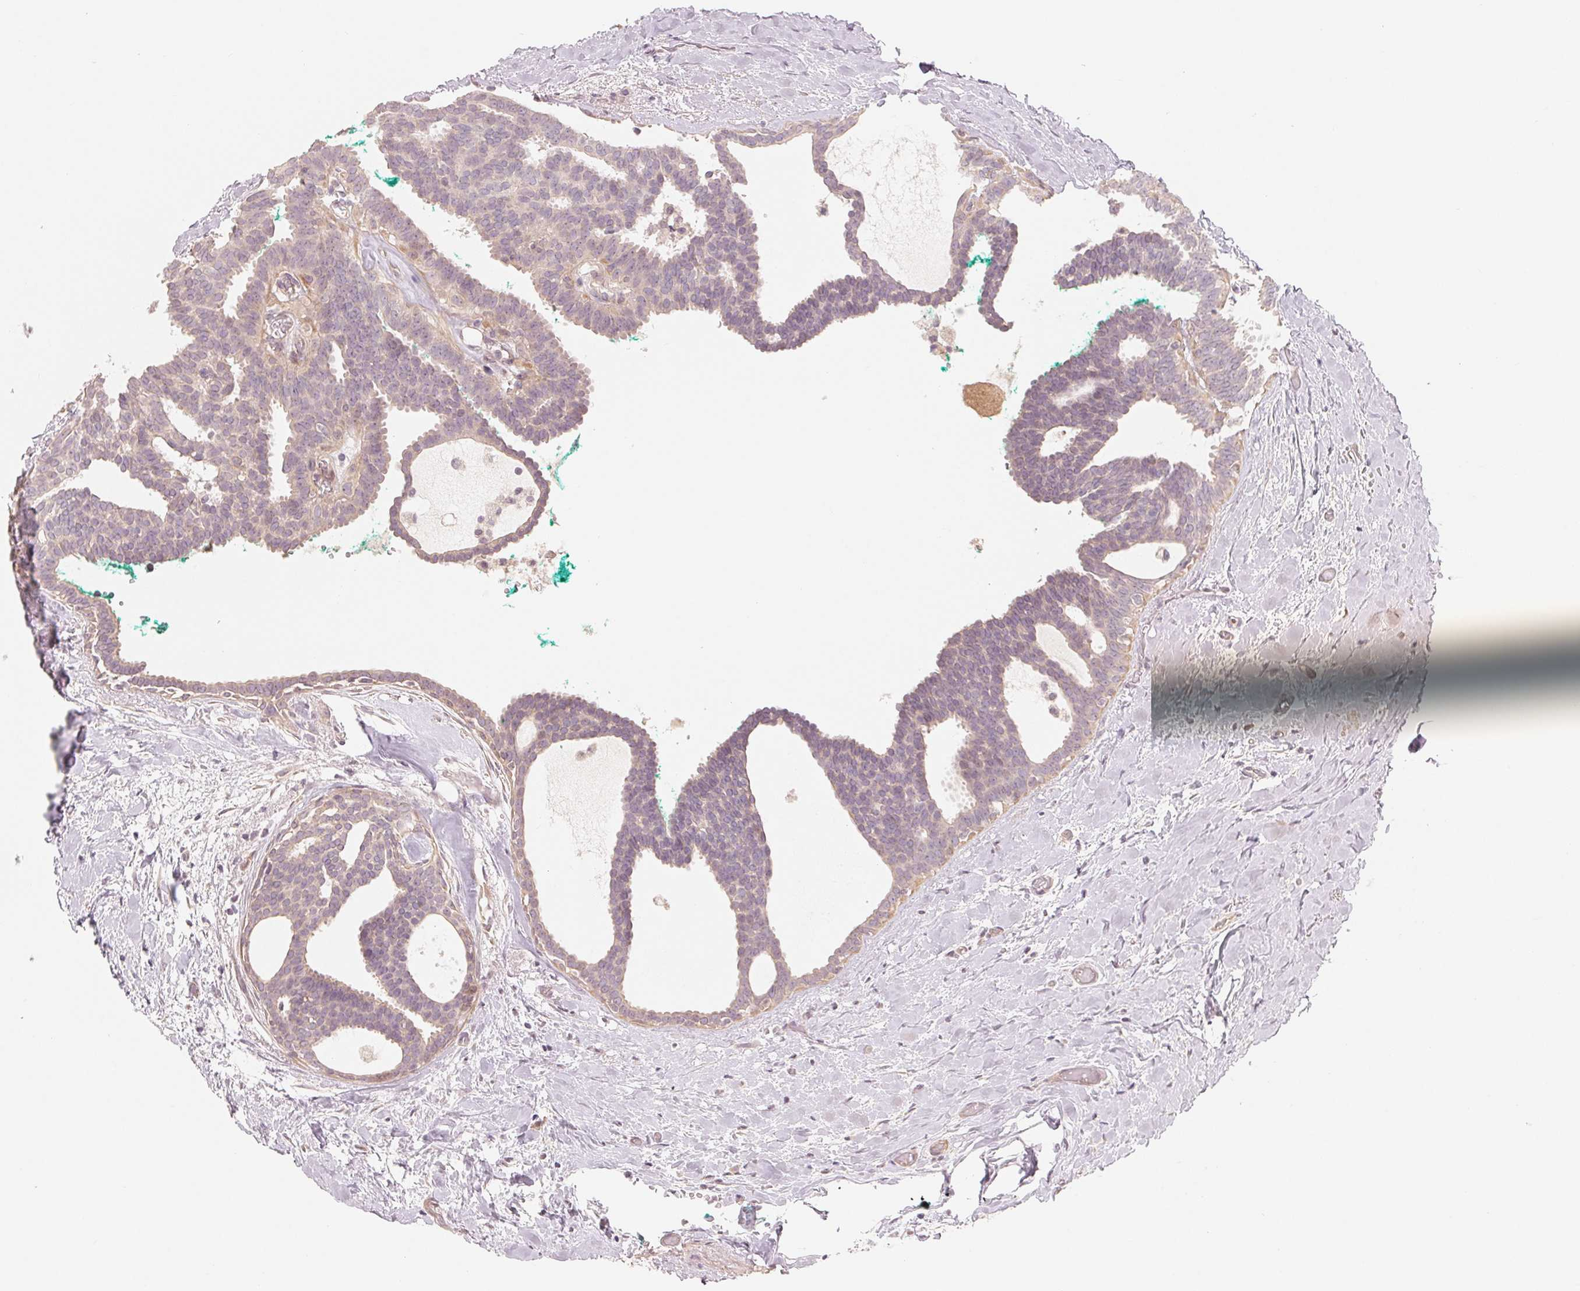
{"staining": {"intensity": "negative", "quantity": "none", "location": "none"}, "tissue": "breast cancer", "cell_type": "Tumor cells", "image_type": "cancer", "snomed": [{"axis": "morphology", "description": "Intraductal carcinoma, in situ"}, {"axis": "morphology", "description": "Duct carcinoma"}, {"axis": "morphology", "description": "Lobular carcinoma, in situ"}, {"axis": "topography", "description": "Breast"}], "caption": "Immunohistochemical staining of breast lobular carcinoma in situ exhibits no significant positivity in tumor cells.", "gene": "DENND2C", "patient": {"sex": "female", "age": 44}}